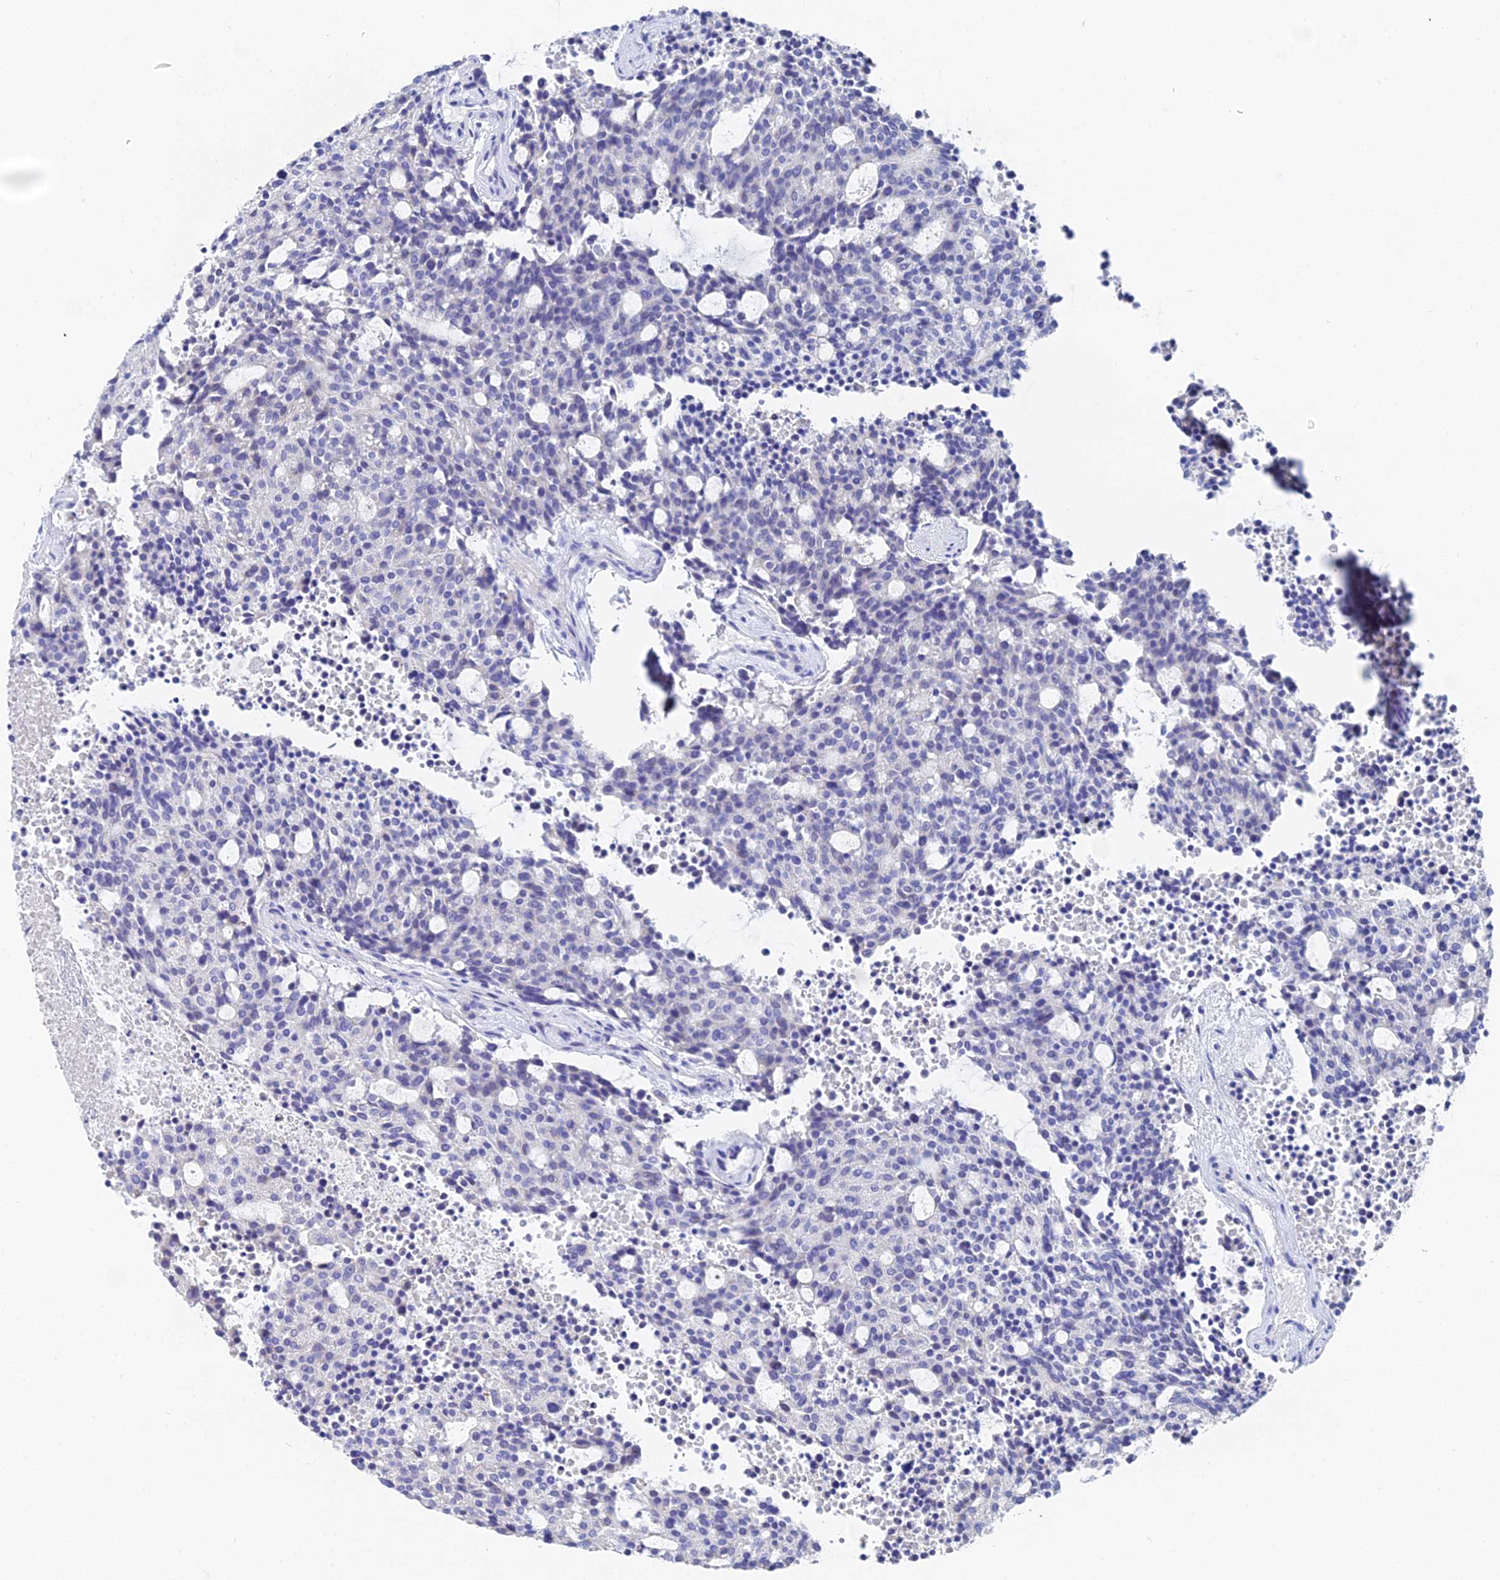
{"staining": {"intensity": "negative", "quantity": "none", "location": "none"}, "tissue": "carcinoid", "cell_type": "Tumor cells", "image_type": "cancer", "snomed": [{"axis": "morphology", "description": "Carcinoid, malignant, NOS"}, {"axis": "topography", "description": "Pancreas"}], "caption": "Human carcinoid stained for a protein using IHC reveals no expression in tumor cells.", "gene": "OCM", "patient": {"sex": "female", "age": 54}}